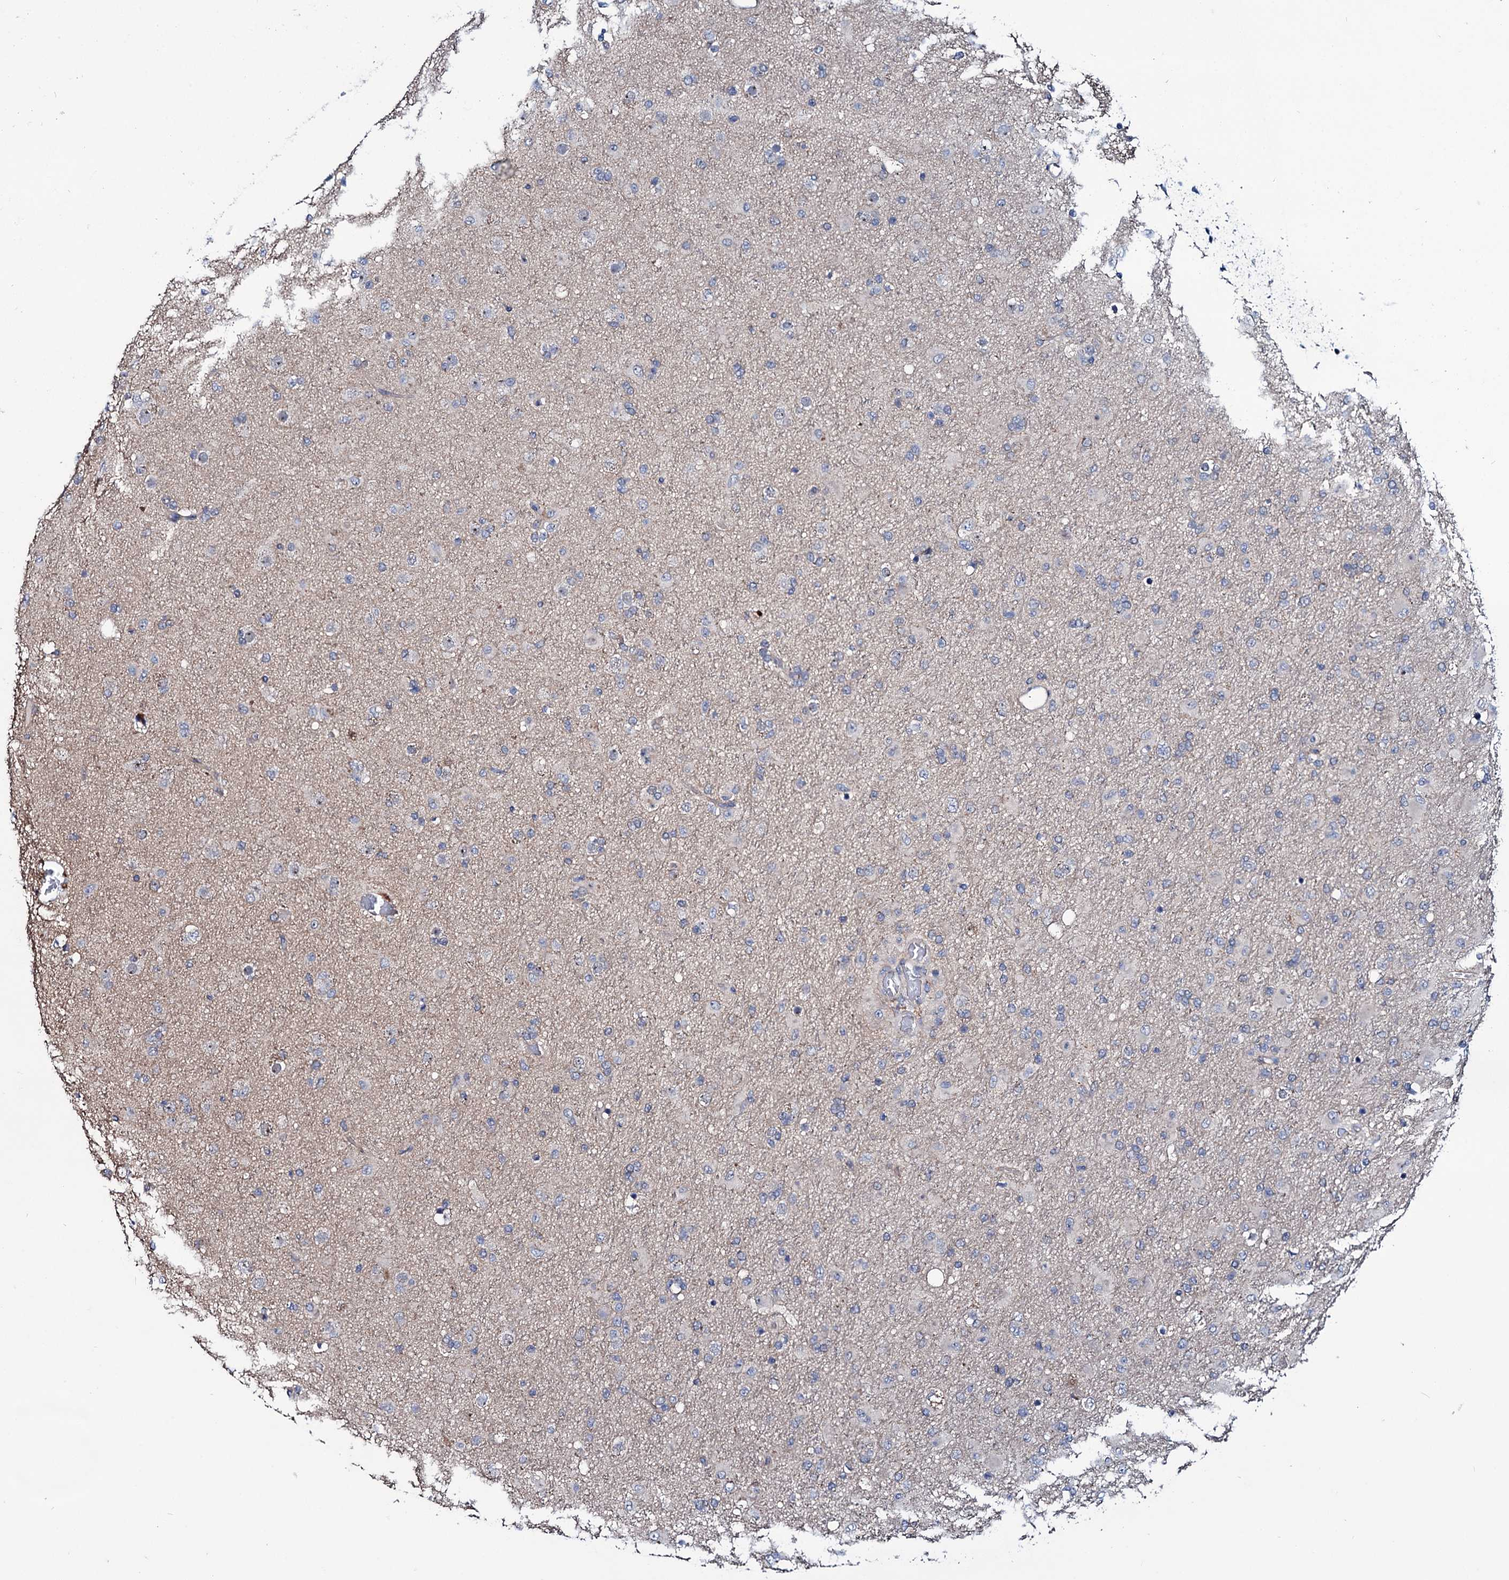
{"staining": {"intensity": "negative", "quantity": "none", "location": "none"}, "tissue": "glioma", "cell_type": "Tumor cells", "image_type": "cancer", "snomed": [{"axis": "morphology", "description": "Glioma, malignant, Low grade"}, {"axis": "topography", "description": "Brain"}], "caption": "IHC of glioma demonstrates no expression in tumor cells.", "gene": "EYA4", "patient": {"sex": "male", "age": 65}}